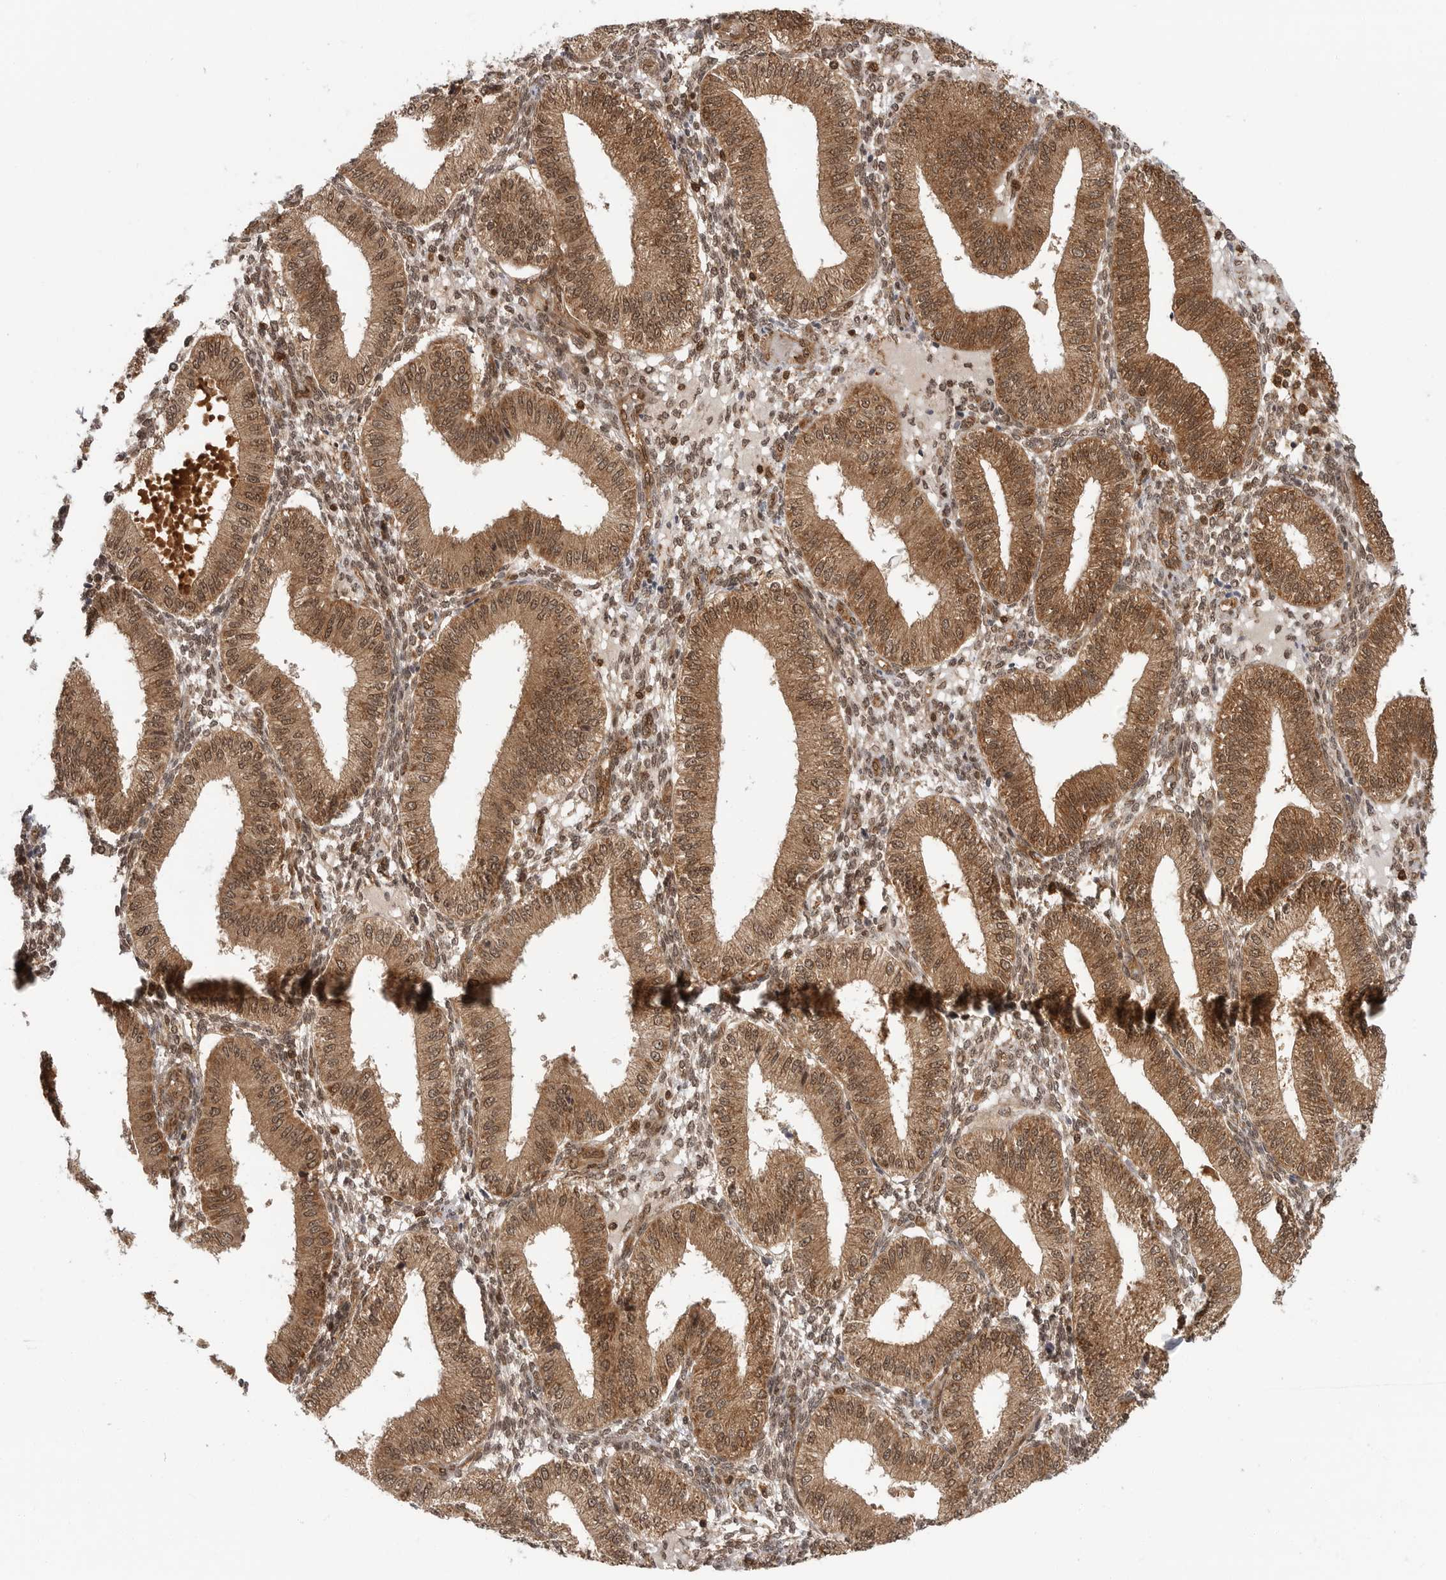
{"staining": {"intensity": "moderate", "quantity": "25%-75%", "location": "cytoplasmic/membranous,nuclear"}, "tissue": "endometrium", "cell_type": "Cells in endometrial stroma", "image_type": "normal", "snomed": [{"axis": "morphology", "description": "Normal tissue, NOS"}, {"axis": "topography", "description": "Endometrium"}], "caption": "Approximately 25%-75% of cells in endometrial stroma in normal endometrium display moderate cytoplasmic/membranous,nuclear protein expression as visualized by brown immunohistochemical staining.", "gene": "SZRD1", "patient": {"sex": "female", "age": 39}}